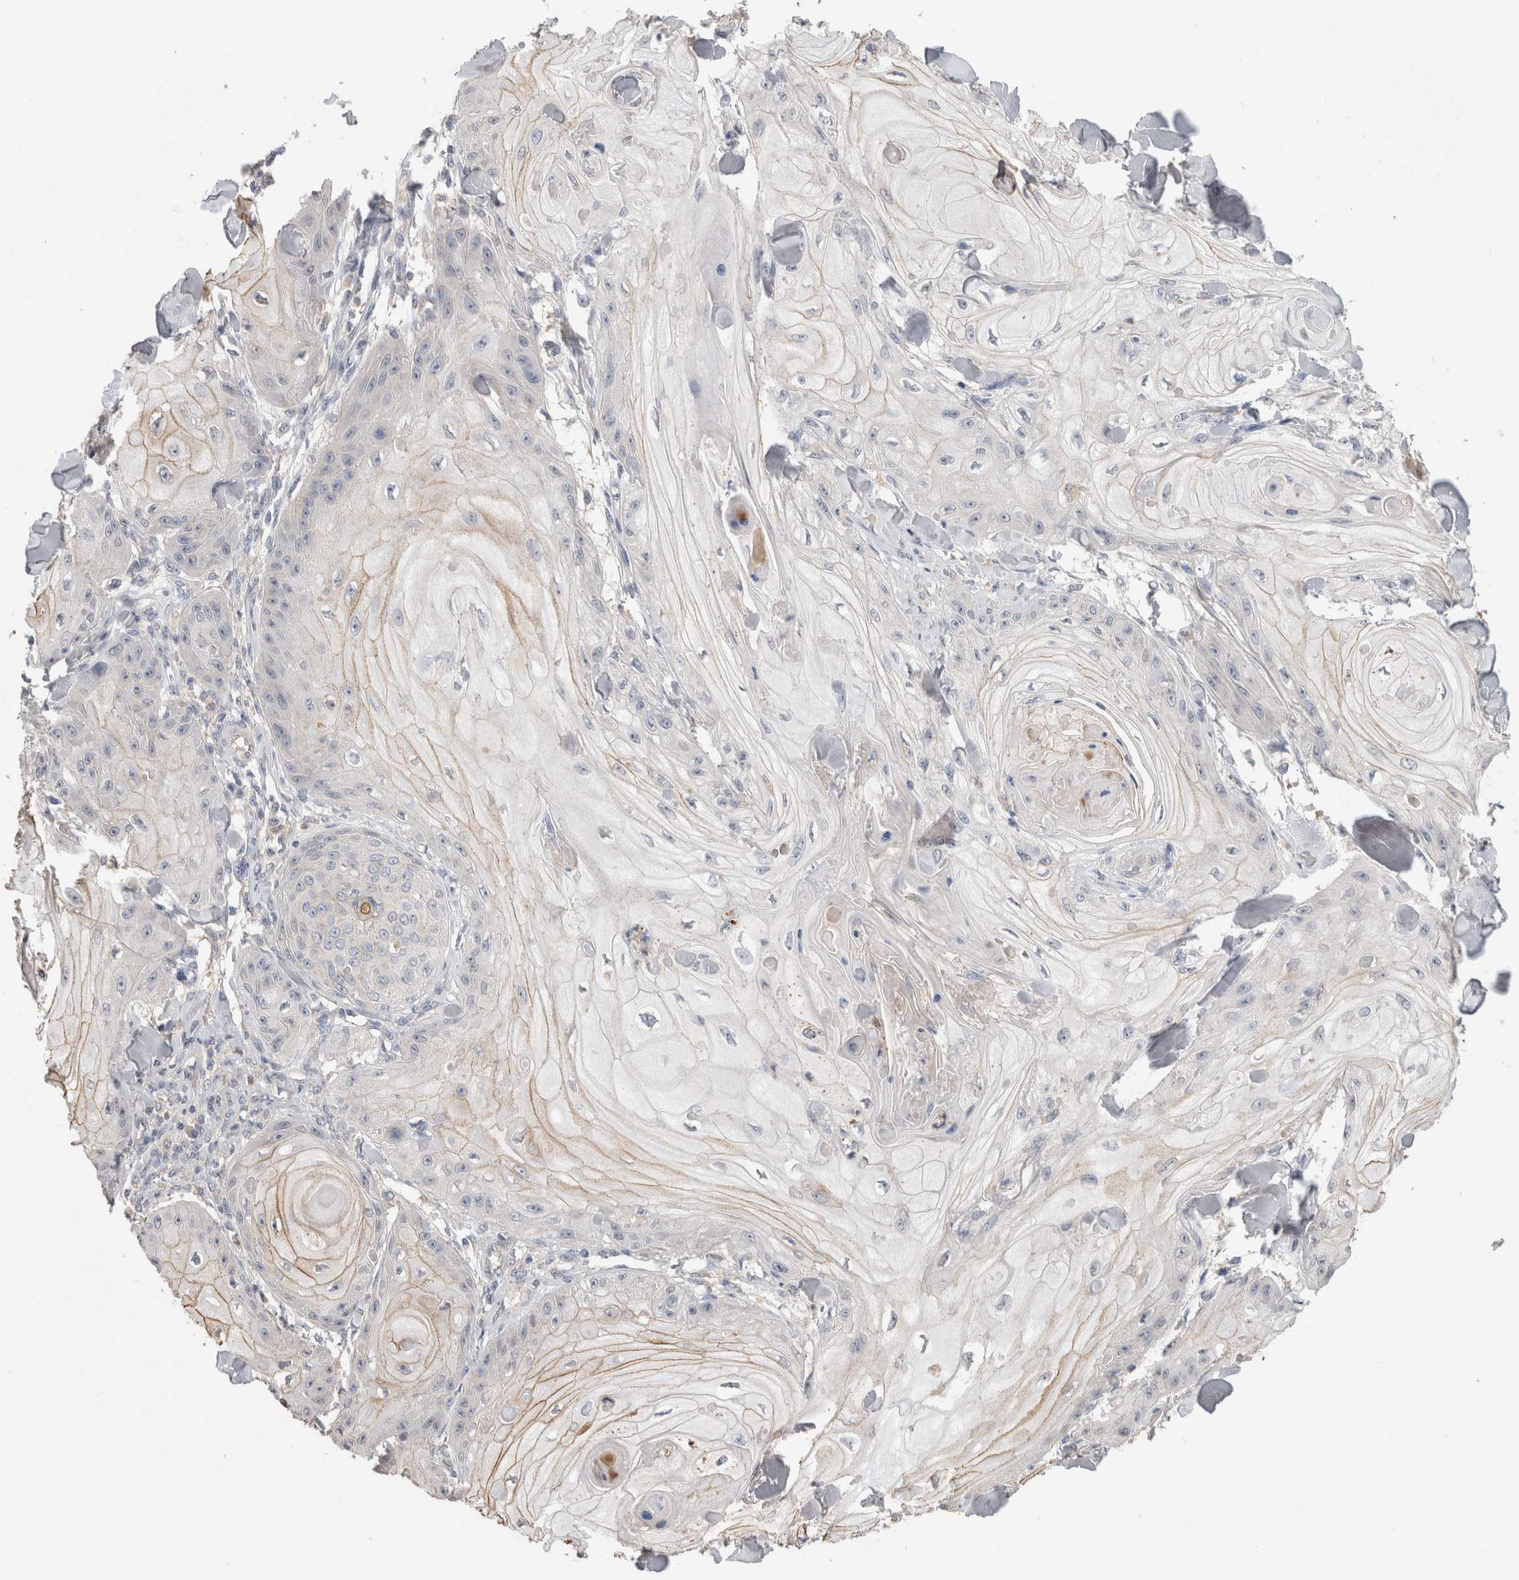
{"staining": {"intensity": "negative", "quantity": "none", "location": "none"}, "tissue": "skin cancer", "cell_type": "Tumor cells", "image_type": "cancer", "snomed": [{"axis": "morphology", "description": "Squamous cell carcinoma, NOS"}, {"axis": "topography", "description": "Skin"}], "caption": "Tumor cells show no significant expression in squamous cell carcinoma (skin). (Immunohistochemistry (ihc), brightfield microscopy, high magnification).", "gene": "PPP3CC", "patient": {"sex": "male", "age": 74}}